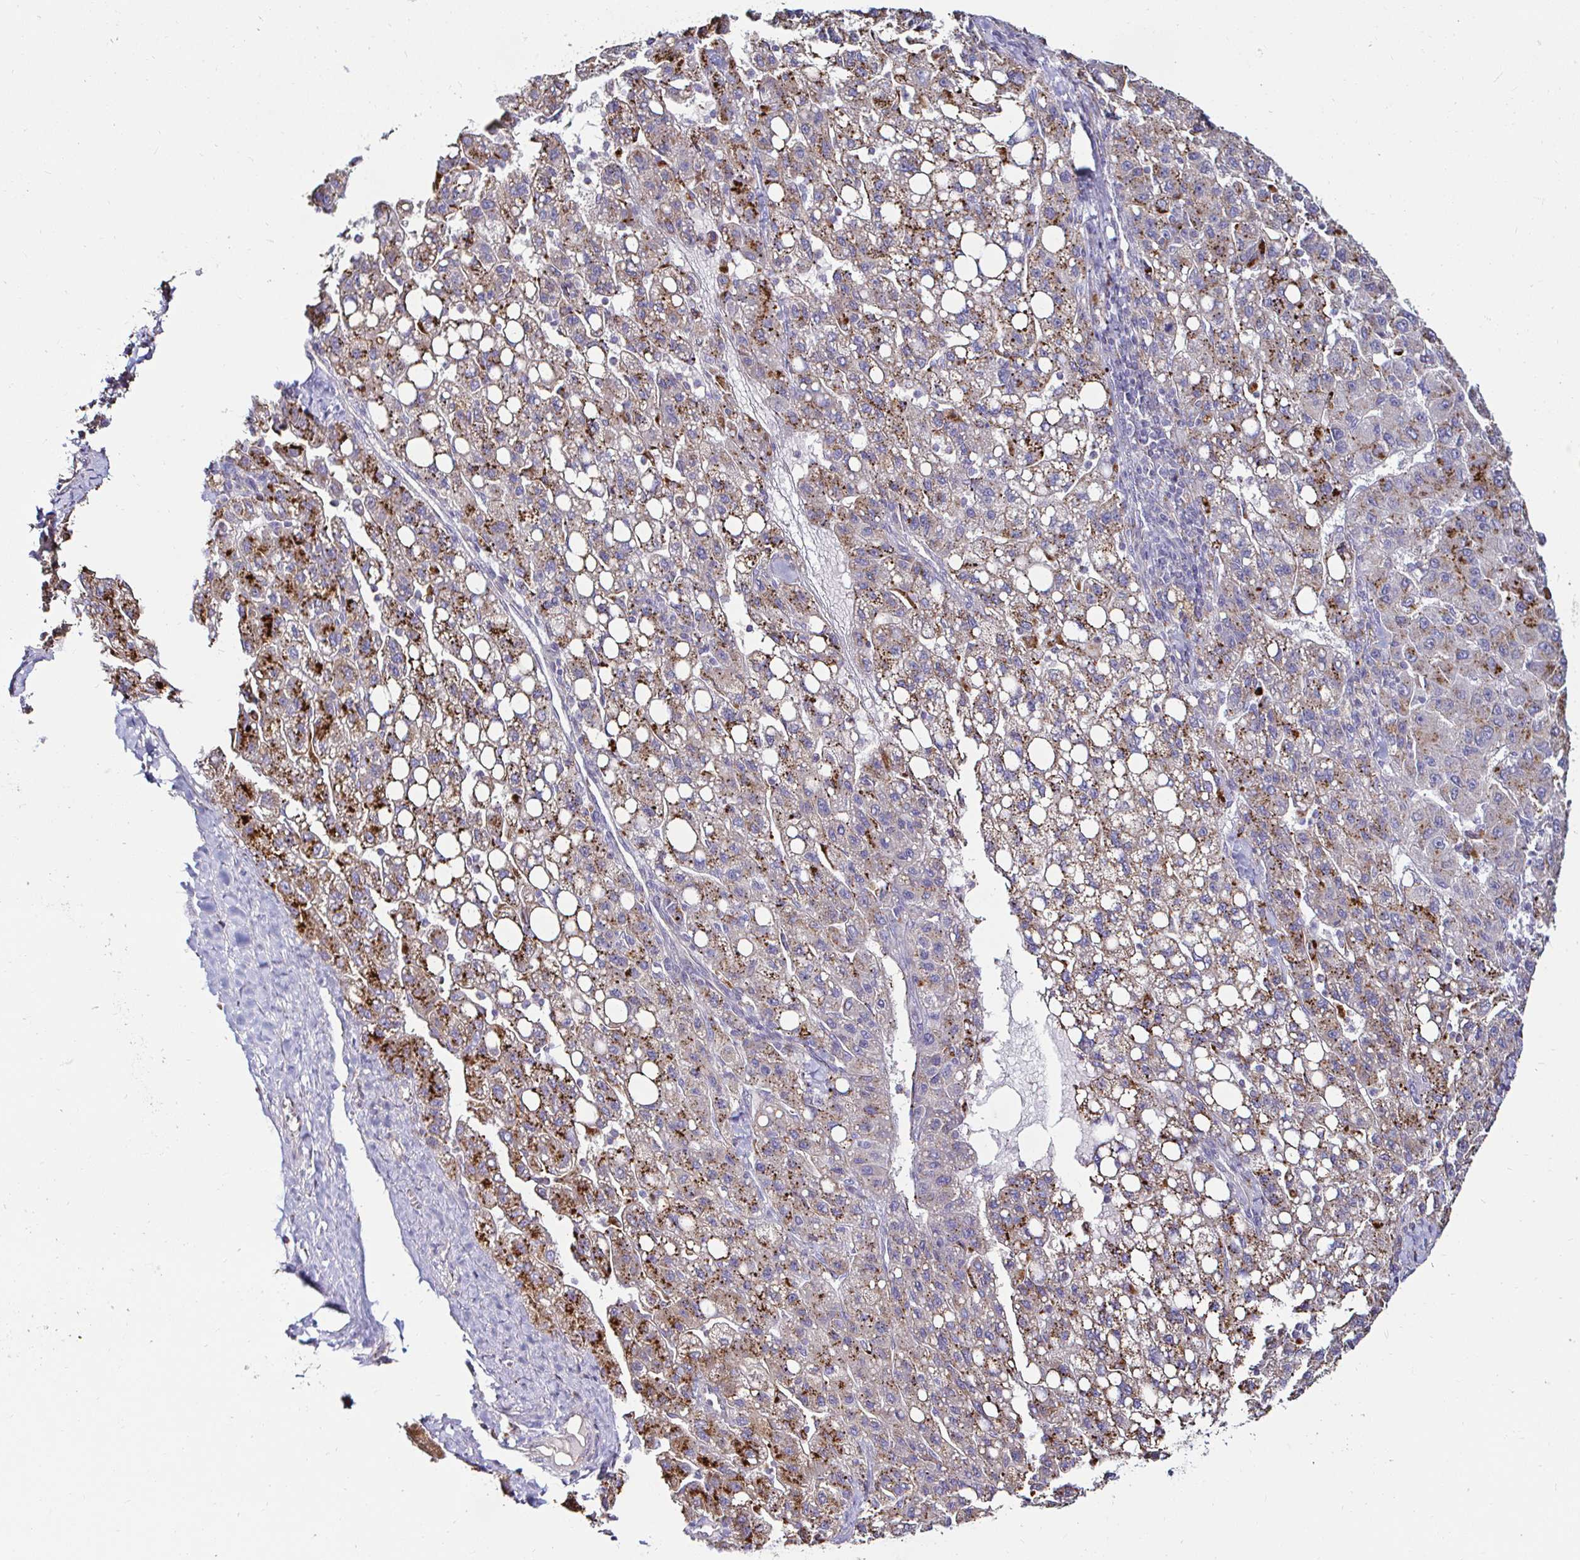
{"staining": {"intensity": "moderate", "quantity": ">75%", "location": "cytoplasmic/membranous"}, "tissue": "liver cancer", "cell_type": "Tumor cells", "image_type": "cancer", "snomed": [{"axis": "morphology", "description": "Carcinoma, Hepatocellular, NOS"}, {"axis": "topography", "description": "Liver"}], "caption": "Liver cancer was stained to show a protein in brown. There is medium levels of moderate cytoplasmic/membranous expression in approximately >75% of tumor cells.", "gene": "GALNS", "patient": {"sex": "female", "age": 82}}